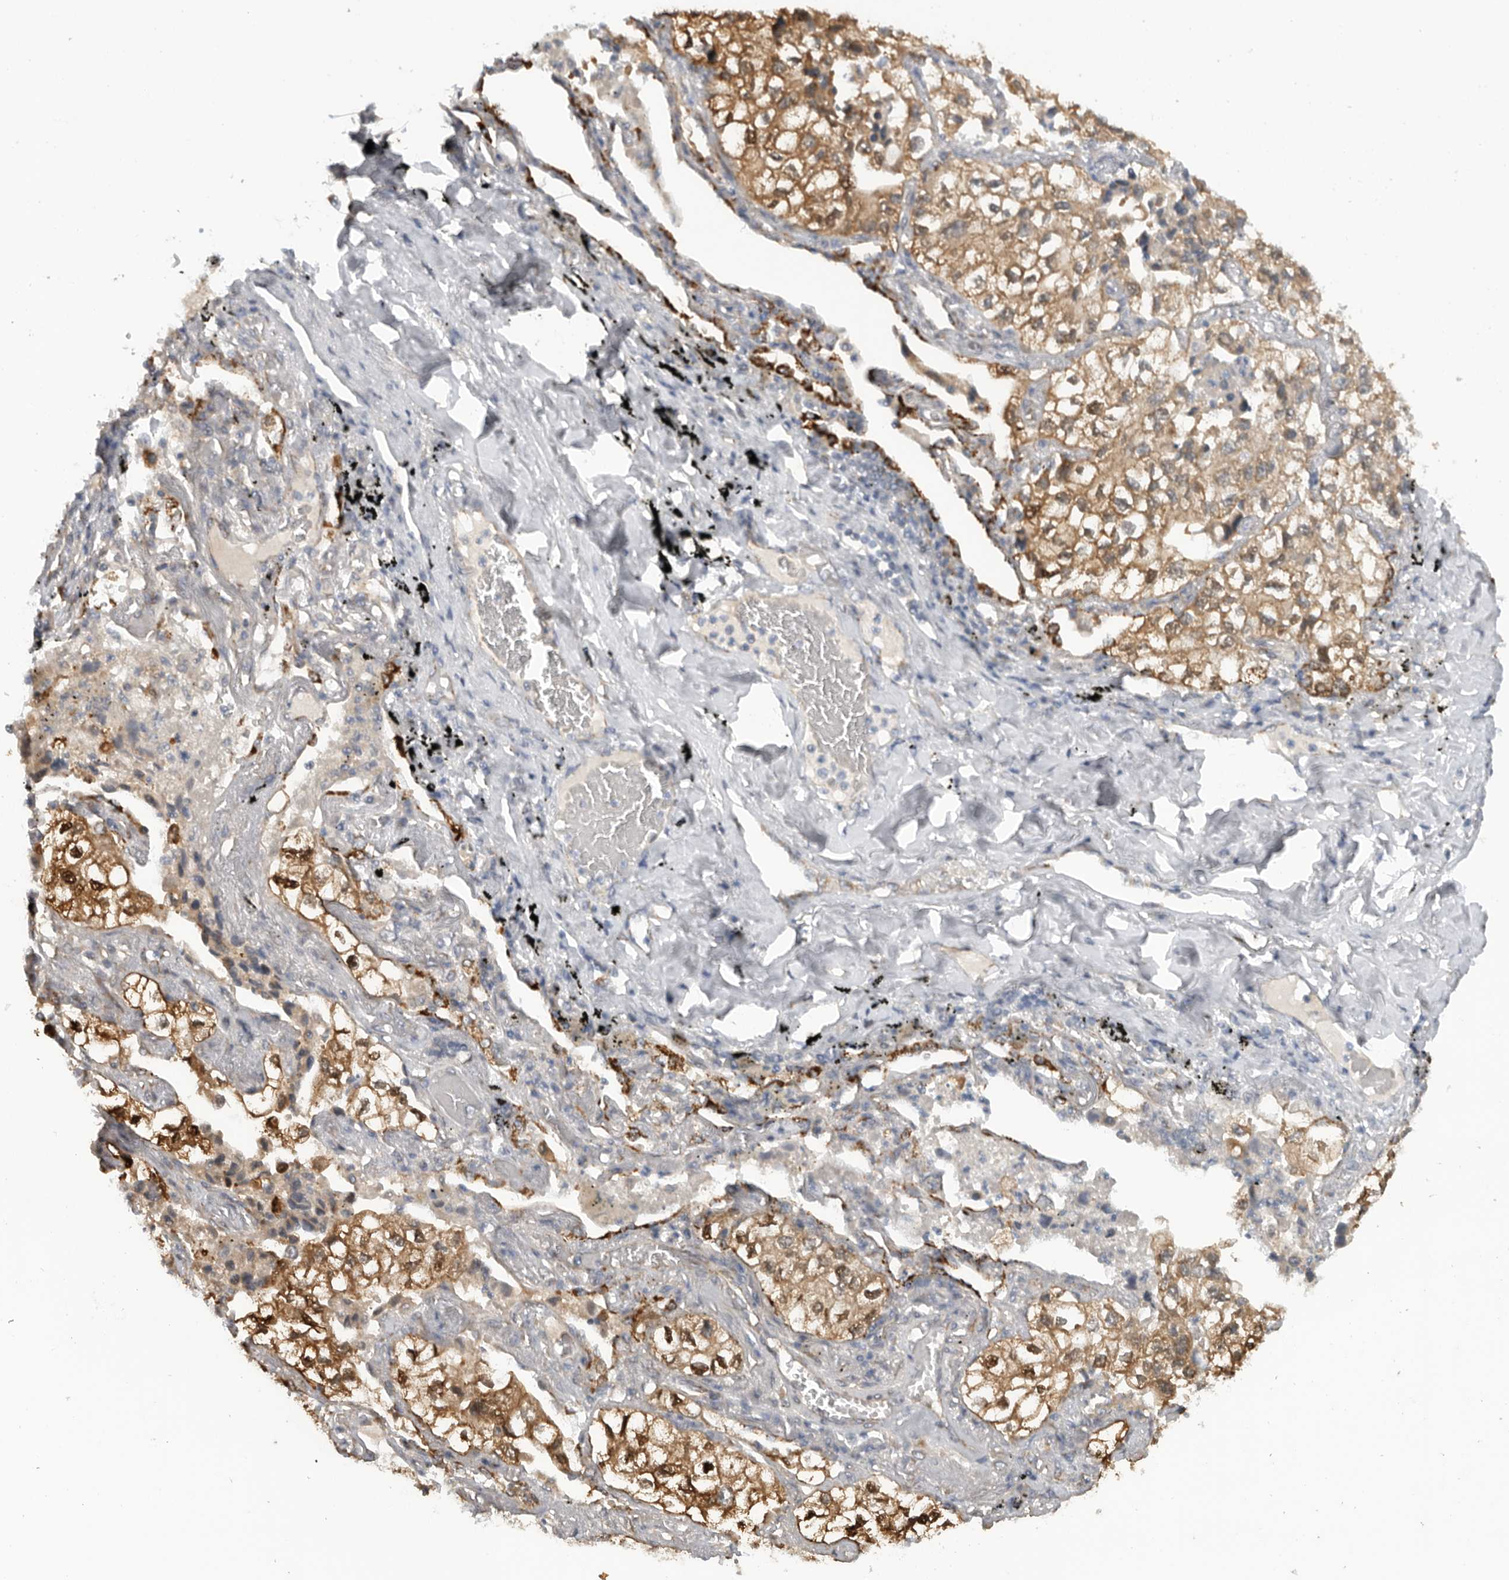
{"staining": {"intensity": "moderate", "quantity": ">75%", "location": "cytoplasmic/membranous,nuclear"}, "tissue": "lung cancer", "cell_type": "Tumor cells", "image_type": "cancer", "snomed": [{"axis": "morphology", "description": "Adenocarcinoma, NOS"}, {"axis": "topography", "description": "Lung"}], "caption": "Lung adenocarcinoma stained for a protein (brown) demonstrates moderate cytoplasmic/membranous and nuclear positive expression in about >75% of tumor cells.", "gene": "DYRK2", "patient": {"sex": "male", "age": 63}}